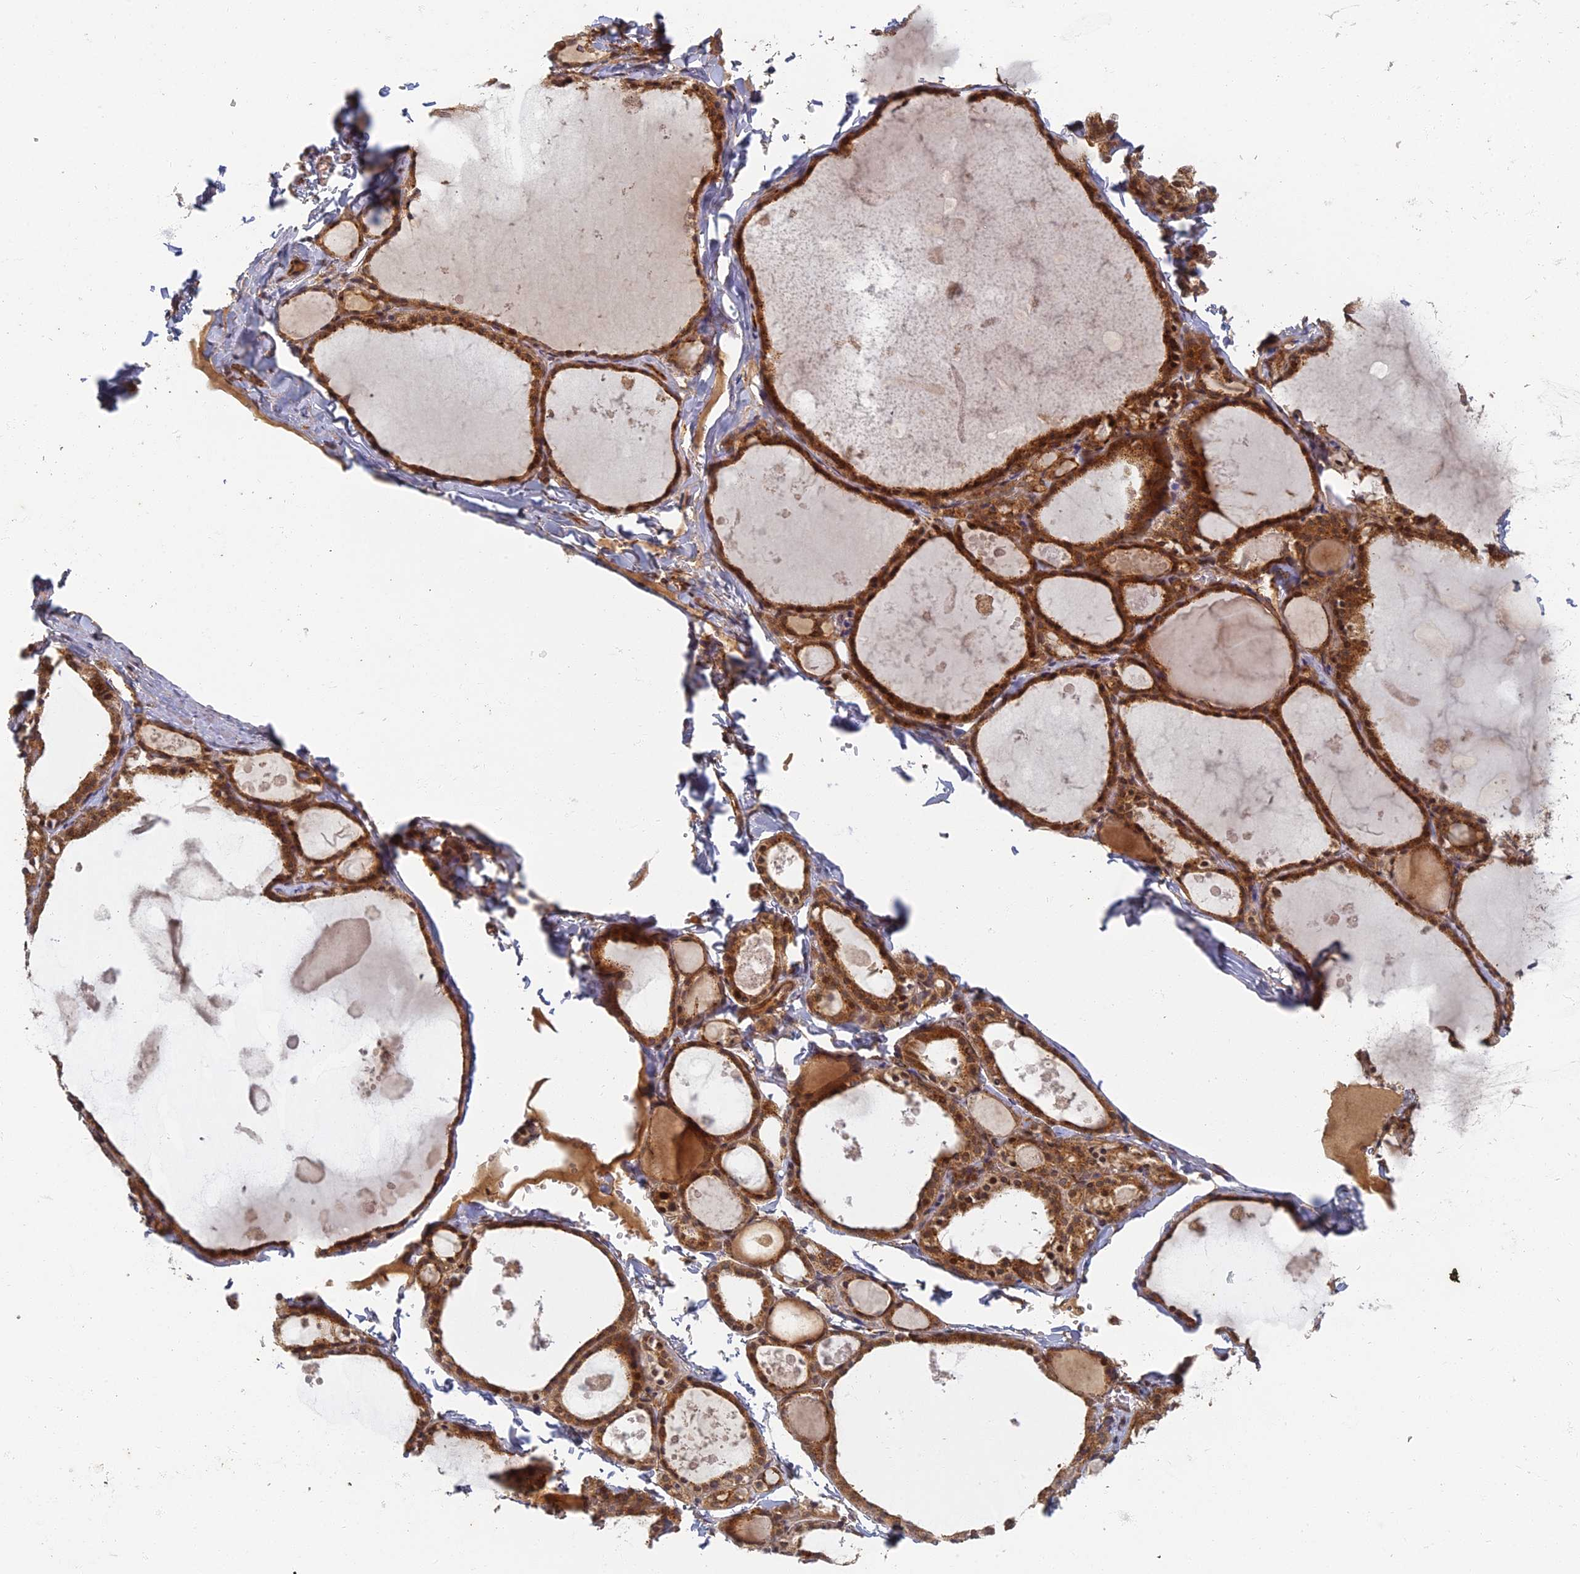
{"staining": {"intensity": "strong", "quantity": ">75%", "location": "cytoplasmic/membranous"}, "tissue": "thyroid gland", "cell_type": "Glandular cells", "image_type": "normal", "snomed": [{"axis": "morphology", "description": "Normal tissue, NOS"}, {"axis": "topography", "description": "Thyroid gland"}], "caption": "Protein staining of normal thyroid gland reveals strong cytoplasmic/membranous positivity in about >75% of glandular cells. The protein of interest is stained brown, and the nuclei are stained in blue (DAB (3,3'-diaminobenzidine) IHC with brightfield microscopy, high magnification).", "gene": "INO80D", "patient": {"sex": "male", "age": 56}}